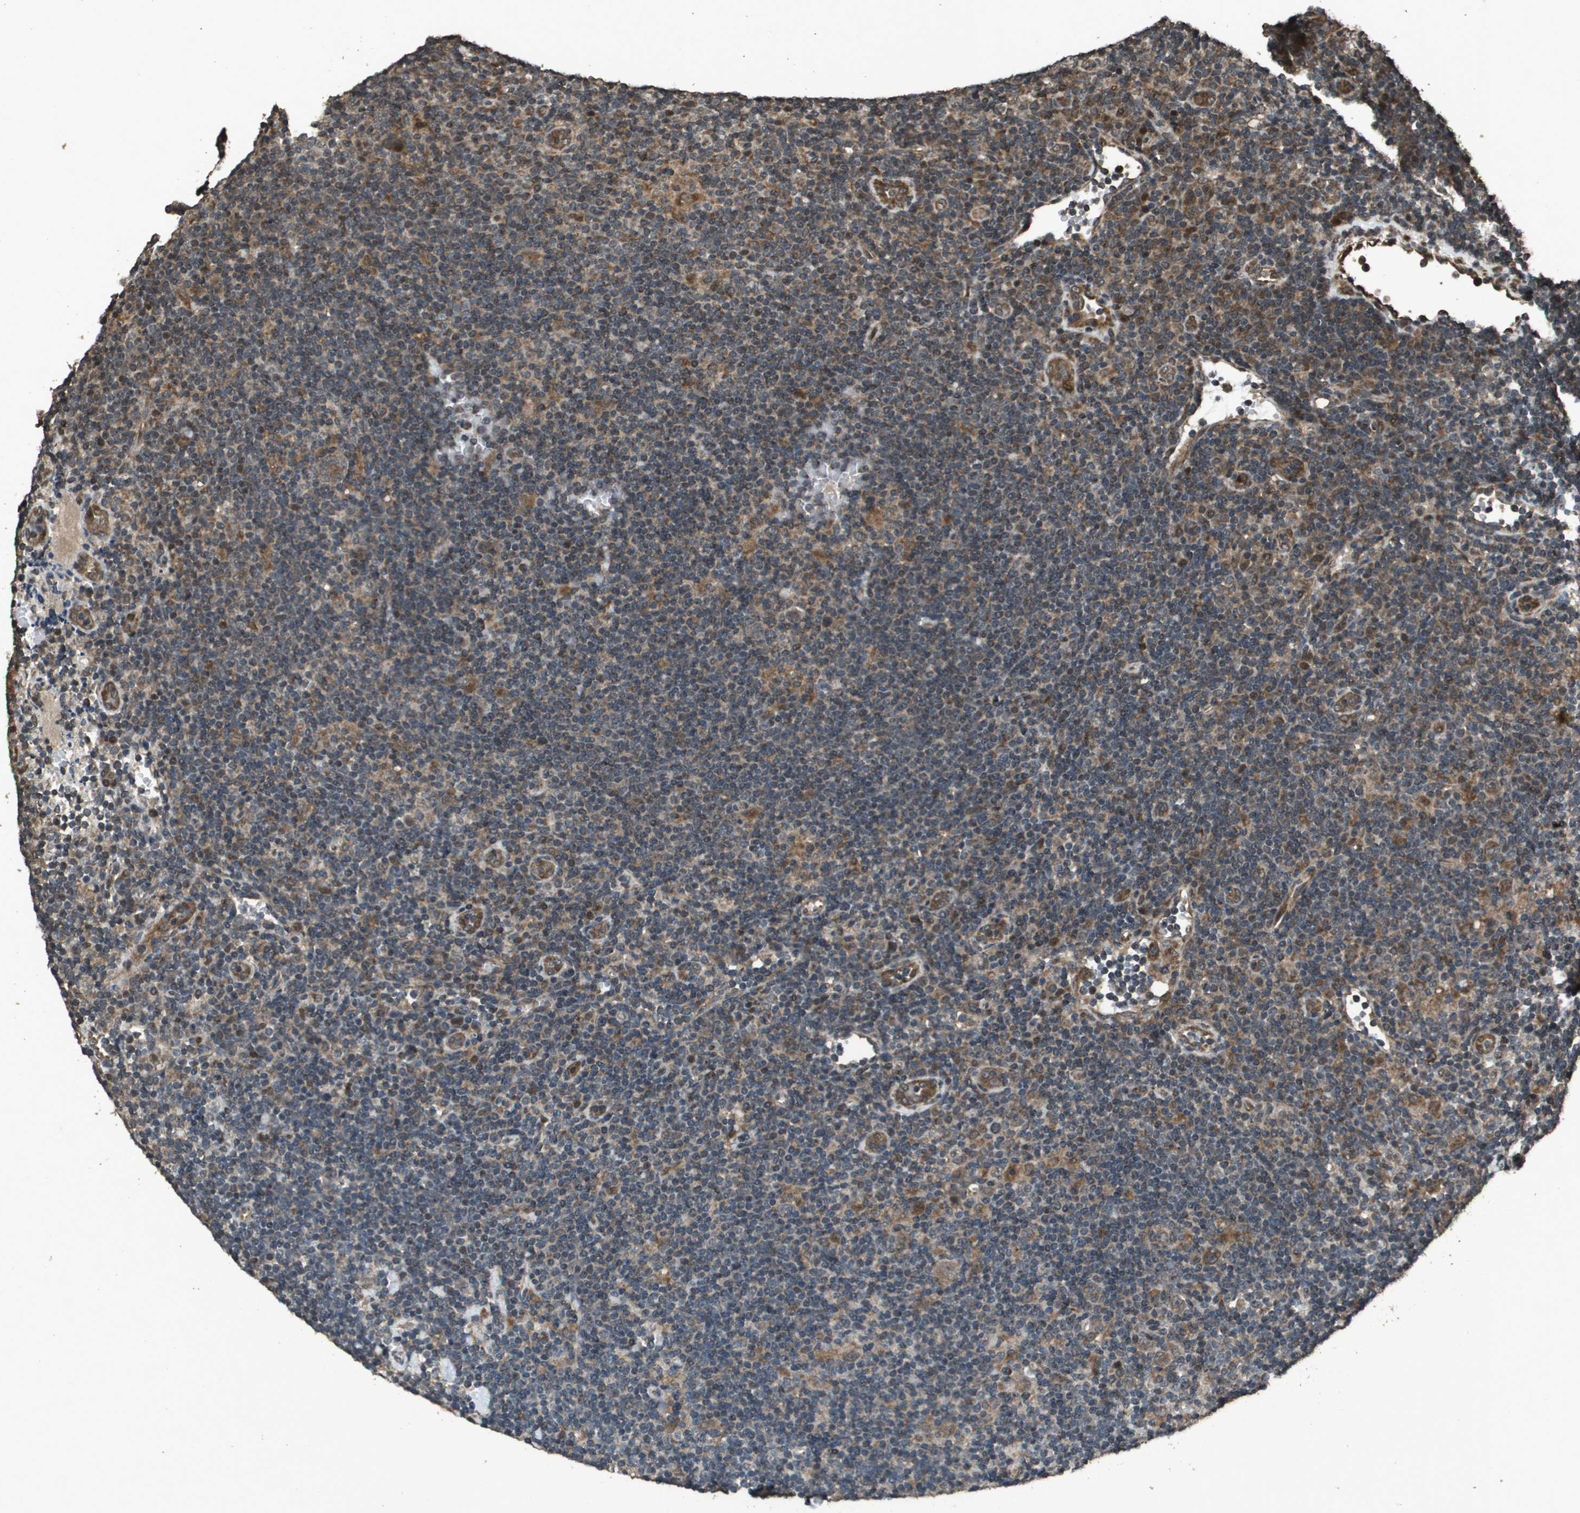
{"staining": {"intensity": "moderate", "quantity": ">75%", "location": "cytoplasmic/membranous"}, "tissue": "lymphoma", "cell_type": "Tumor cells", "image_type": "cancer", "snomed": [{"axis": "morphology", "description": "Hodgkin's disease, NOS"}, {"axis": "topography", "description": "Lymph node"}], "caption": "Immunohistochemical staining of human Hodgkin's disease demonstrates medium levels of moderate cytoplasmic/membranous positivity in about >75% of tumor cells.", "gene": "FIG4", "patient": {"sex": "female", "age": 57}}